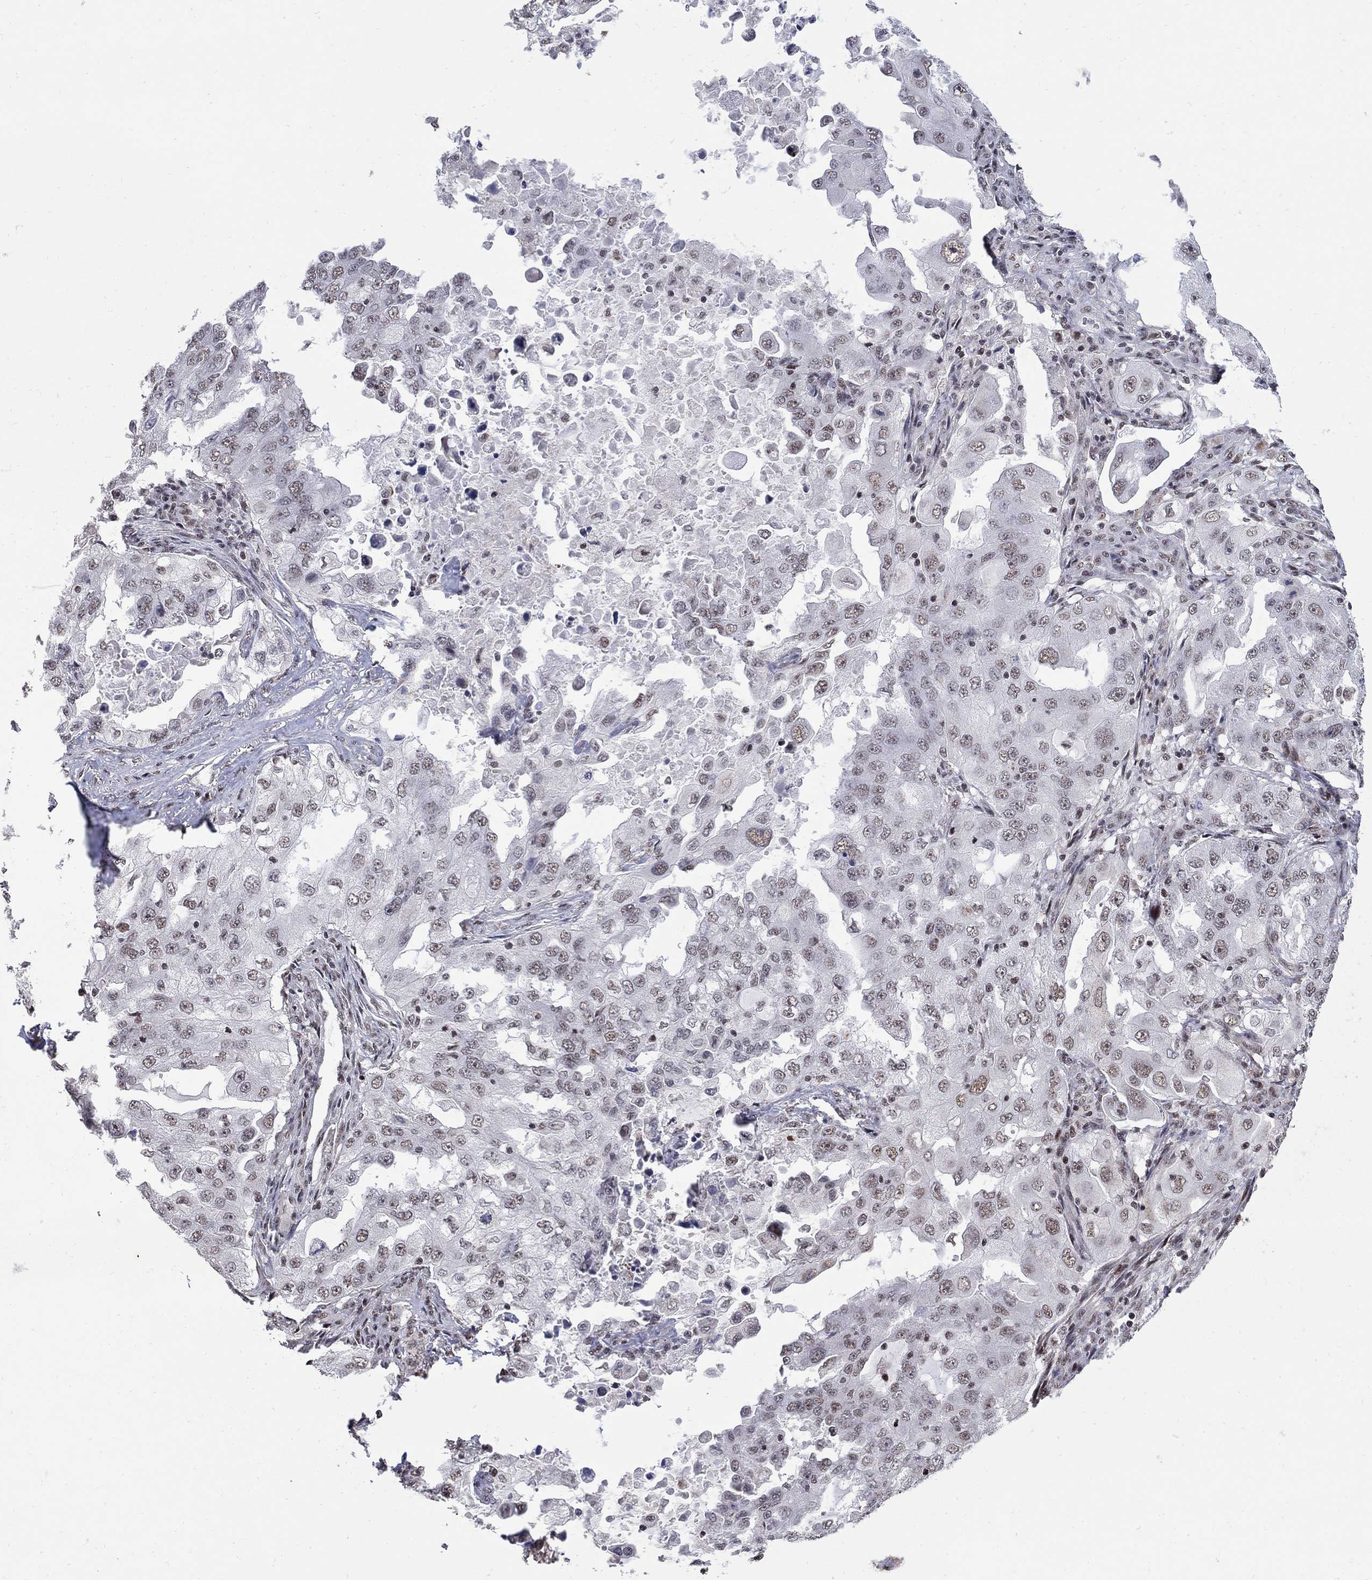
{"staining": {"intensity": "weak", "quantity": "25%-75%", "location": "nuclear"}, "tissue": "lung cancer", "cell_type": "Tumor cells", "image_type": "cancer", "snomed": [{"axis": "morphology", "description": "Adenocarcinoma, NOS"}, {"axis": "topography", "description": "Lung"}], "caption": "Immunohistochemistry staining of lung cancer (adenocarcinoma), which reveals low levels of weak nuclear staining in about 25%-75% of tumor cells indicating weak nuclear protein positivity. The staining was performed using DAB (brown) for protein detection and nuclei were counterstained in hematoxylin (blue).", "gene": "PNISR", "patient": {"sex": "female", "age": 61}}